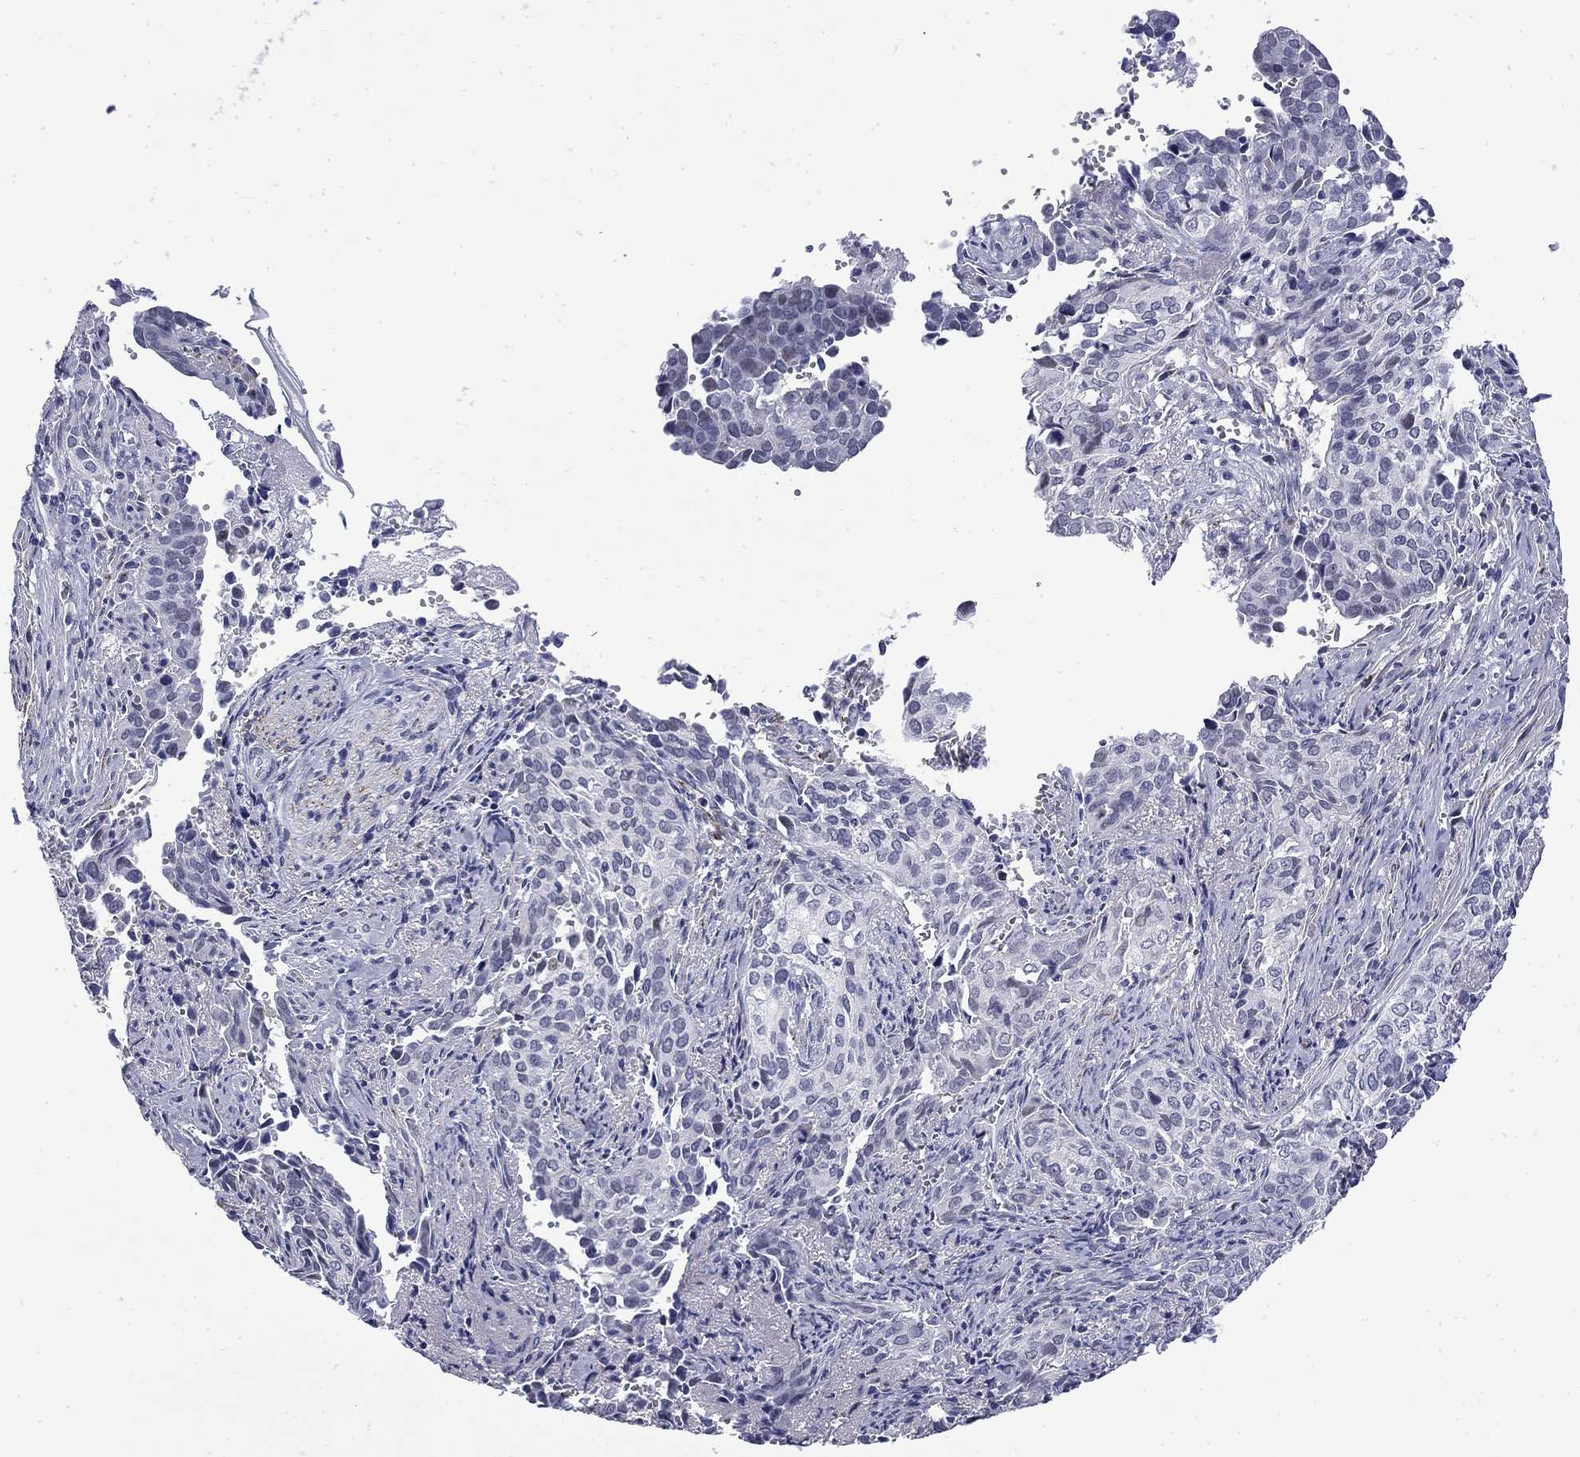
{"staining": {"intensity": "negative", "quantity": "none", "location": "none"}, "tissue": "cervical cancer", "cell_type": "Tumor cells", "image_type": "cancer", "snomed": [{"axis": "morphology", "description": "Squamous cell carcinoma, NOS"}, {"axis": "topography", "description": "Cervix"}], "caption": "The photomicrograph demonstrates no staining of tumor cells in squamous cell carcinoma (cervical). (Stains: DAB immunohistochemistry (IHC) with hematoxylin counter stain, Microscopy: brightfield microscopy at high magnification).", "gene": "MGARP", "patient": {"sex": "female", "age": 29}}